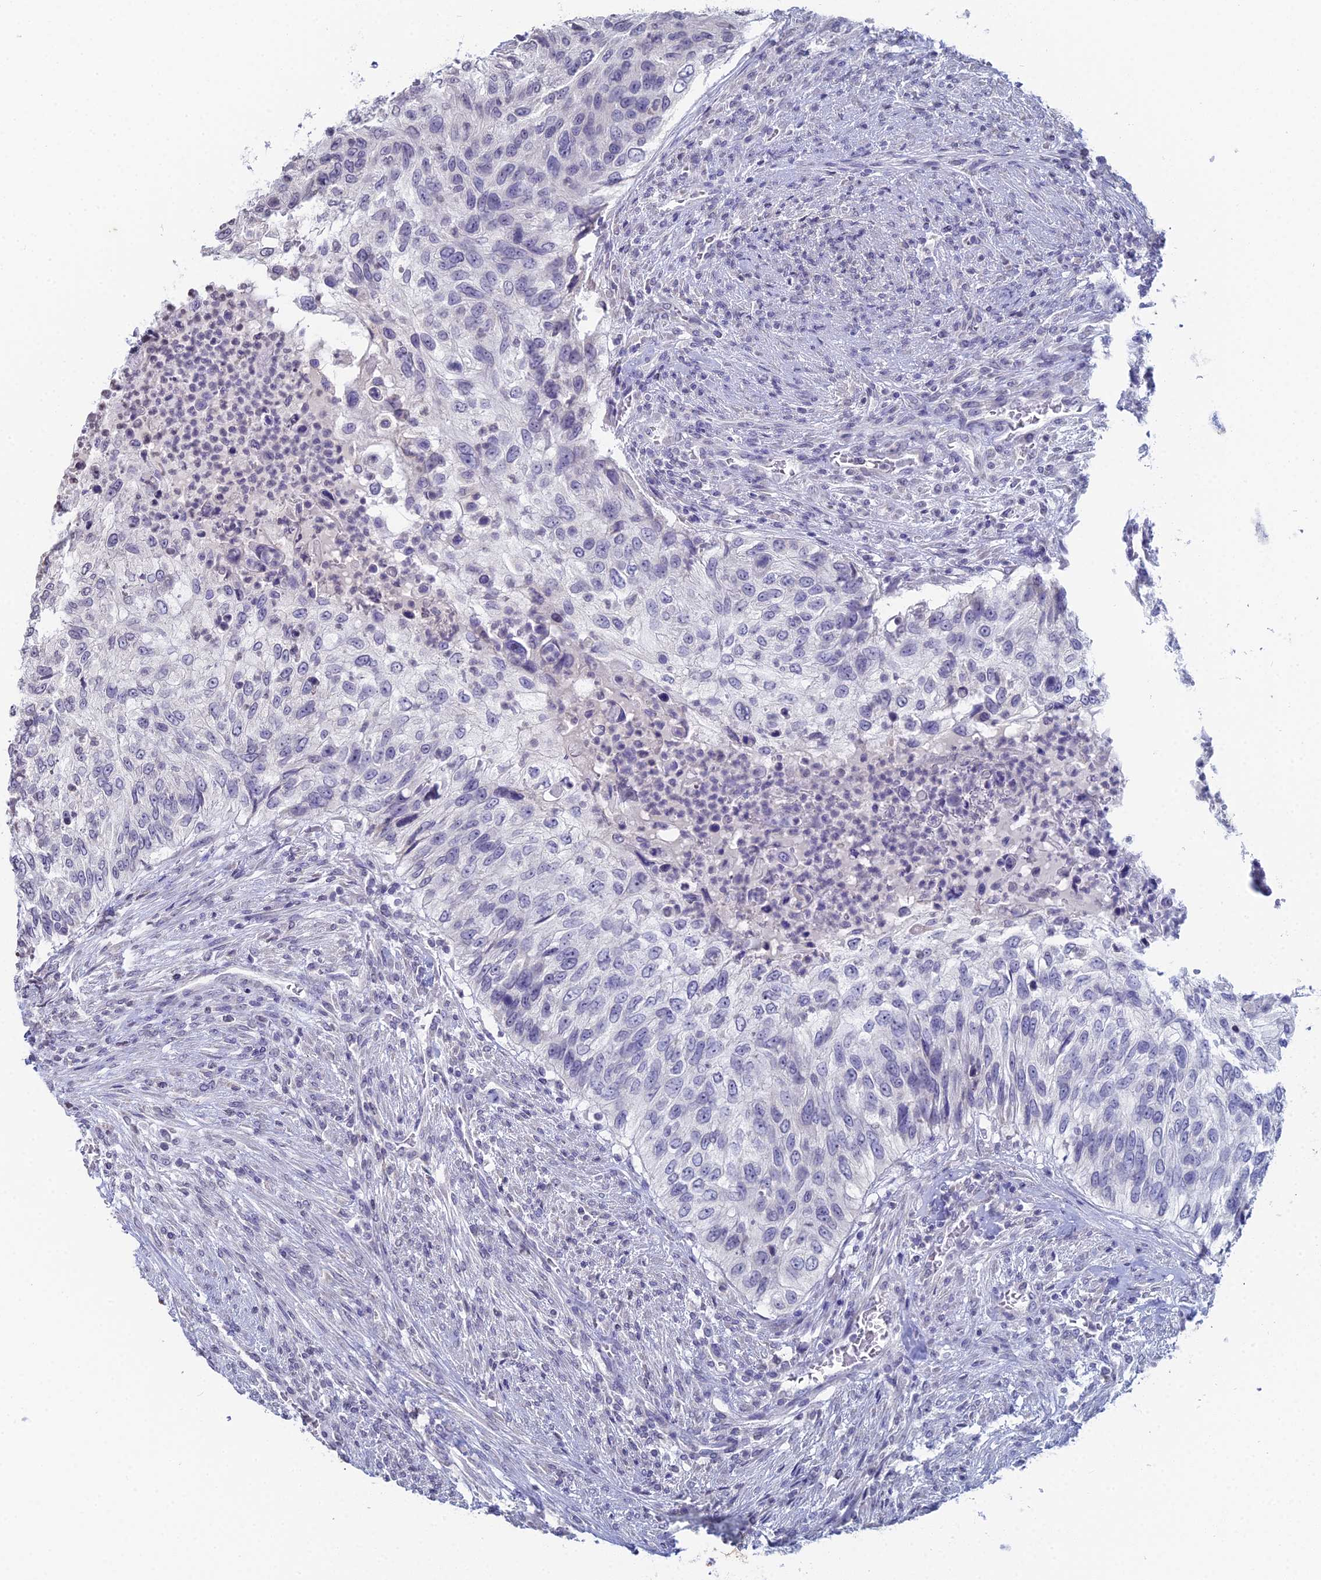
{"staining": {"intensity": "negative", "quantity": "none", "location": "none"}, "tissue": "urothelial cancer", "cell_type": "Tumor cells", "image_type": "cancer", "snomed": [{"axis": "morphology", "description": "Urothelial carcinoma, High grade"}, {"axis": "topography", "description": "Urinary bladder"}], "caption": "Urothelial cancer was stained to show a protein in brown. There is no significant expression in tumor cells.", "gene": "PRR22", "patient": {"sex": "female", "age": 60}}